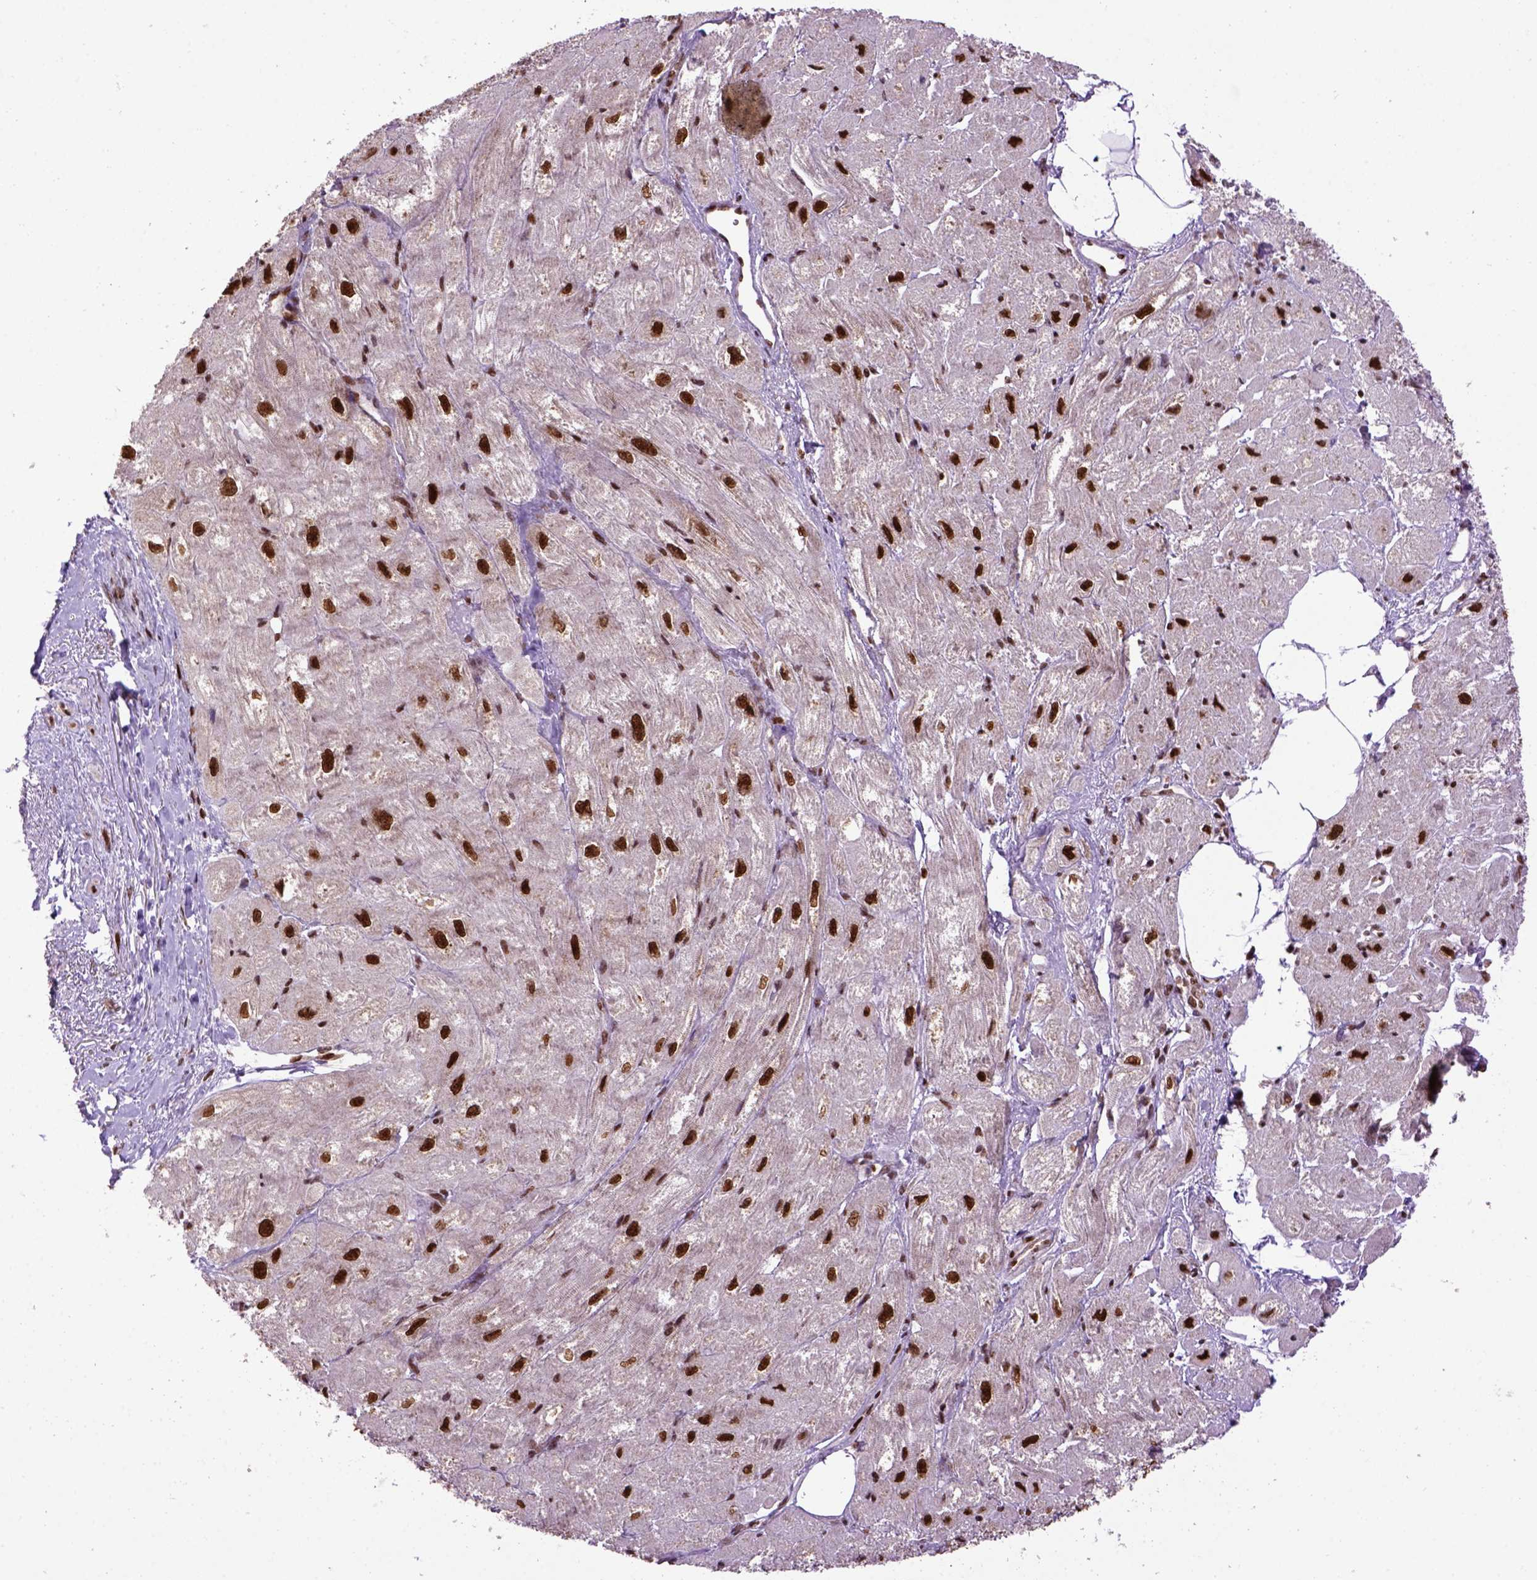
{"staining": {"intensity": "strong", "quantity": ">75%", "location": "nuclear"}, "tissue": "heart muscle", "cell_type": "Cardiomyocytes", "image_type": "normal", "snomed": [{"axis": "morphology", "description": "Normal tissue, NOS"}, {"axis": "topography", "description": "Heart"}], "caption": "Cardiomyocytes demonstrate high levels of strong nuclear positivity in about >75% of cells in normal heart muscle. Ihc stains the protein in brown and the nuclei are stained blue.", "gene": "CELF1", "patient": {"sex": "female", "age": 62}}